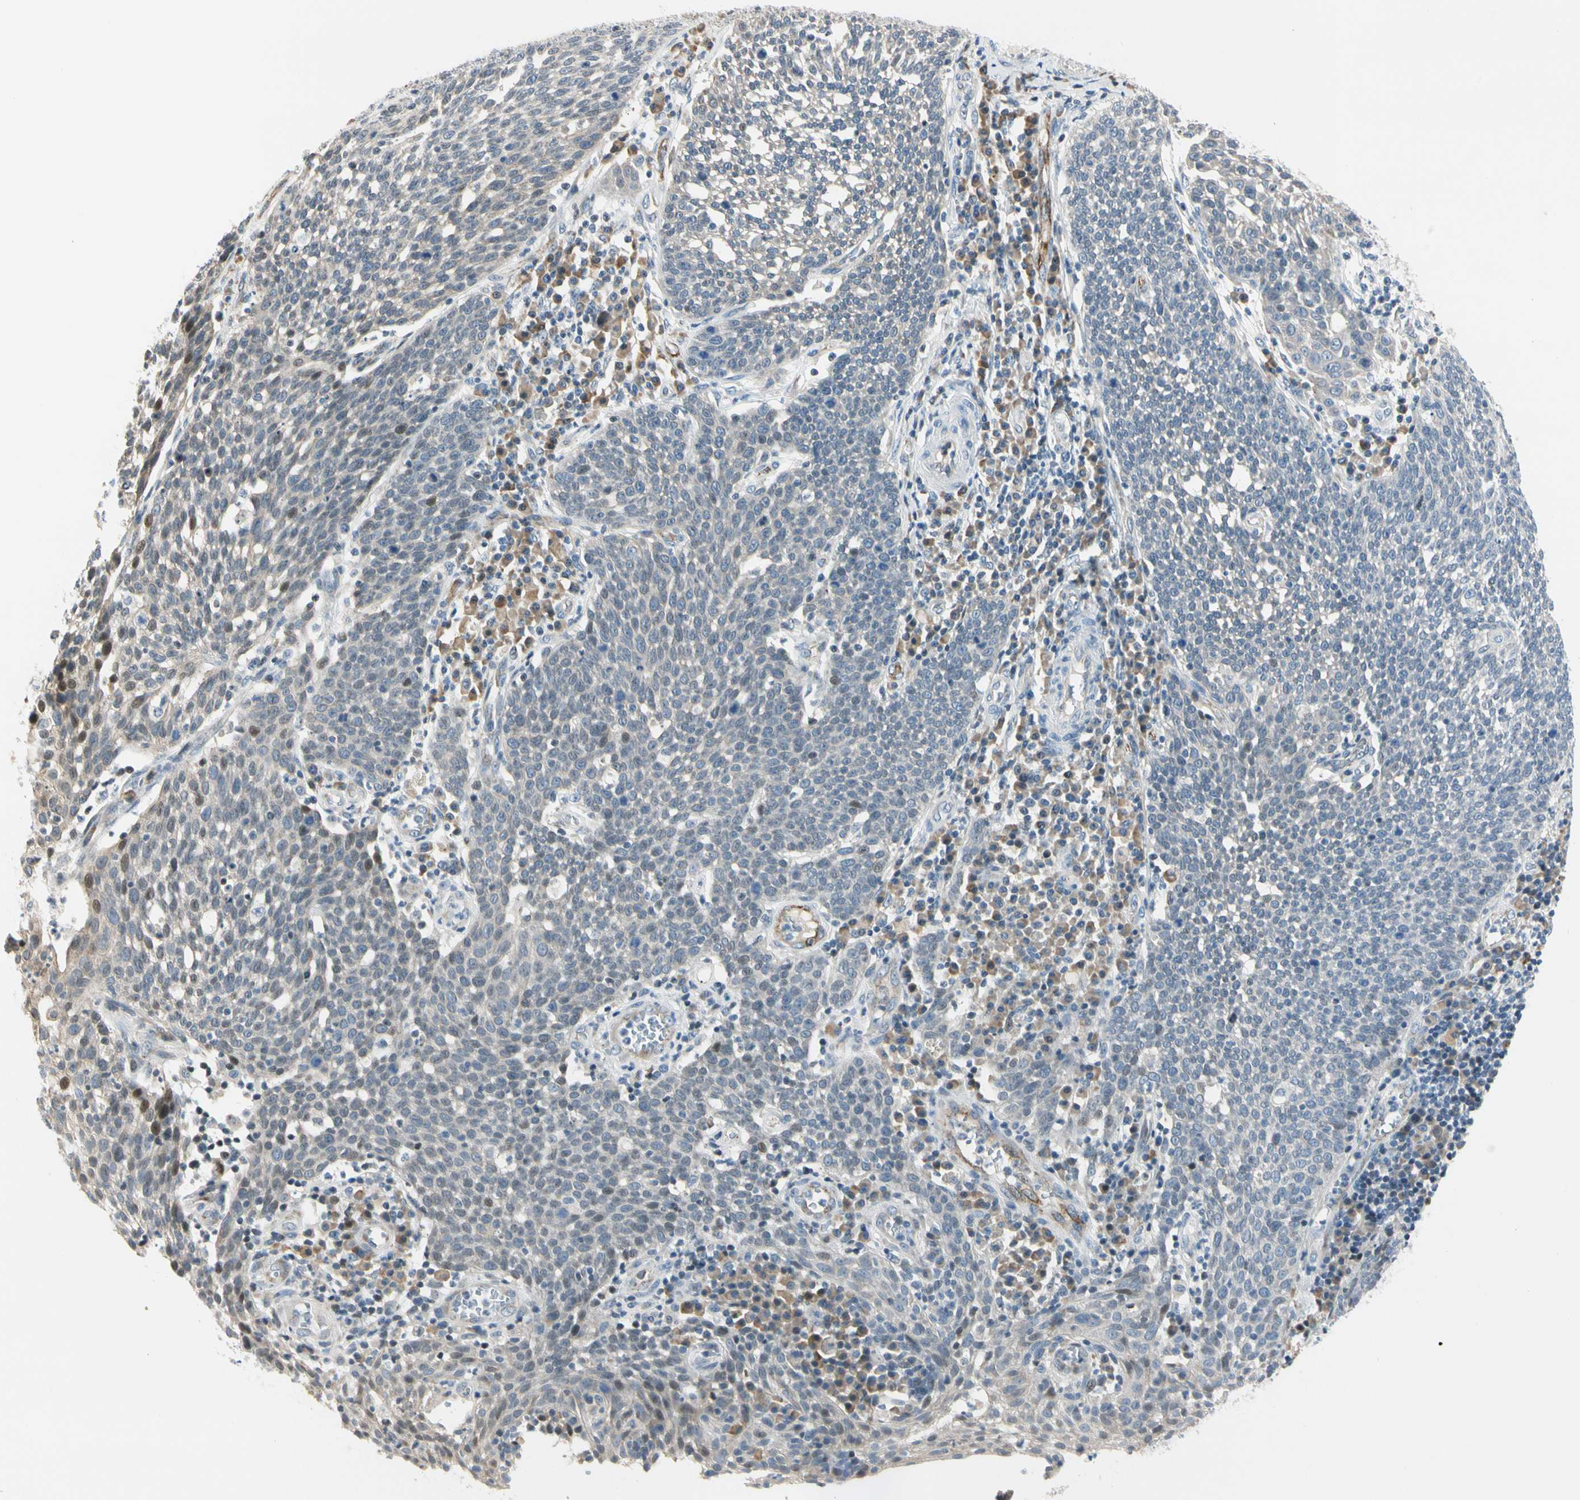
{"staining": {"intensity": "weak", "quantity": "<25%", "location": "nuclear"}, "tissue": "cervical cancer", "cell_type": "Tumor cells", "image_type": "cancer", "snomed": [{"axis": "morphology", "description": "Squamous cell carcinoma, NOS"}, {"axis": "topography", "description": "Cervix"}], "caption": "Tumor cells are negative for brown protein staining in squamous cell carcinoma (cervical).", "gene": "NPDC1", "patient": {"sex": "female", "age": 34}}